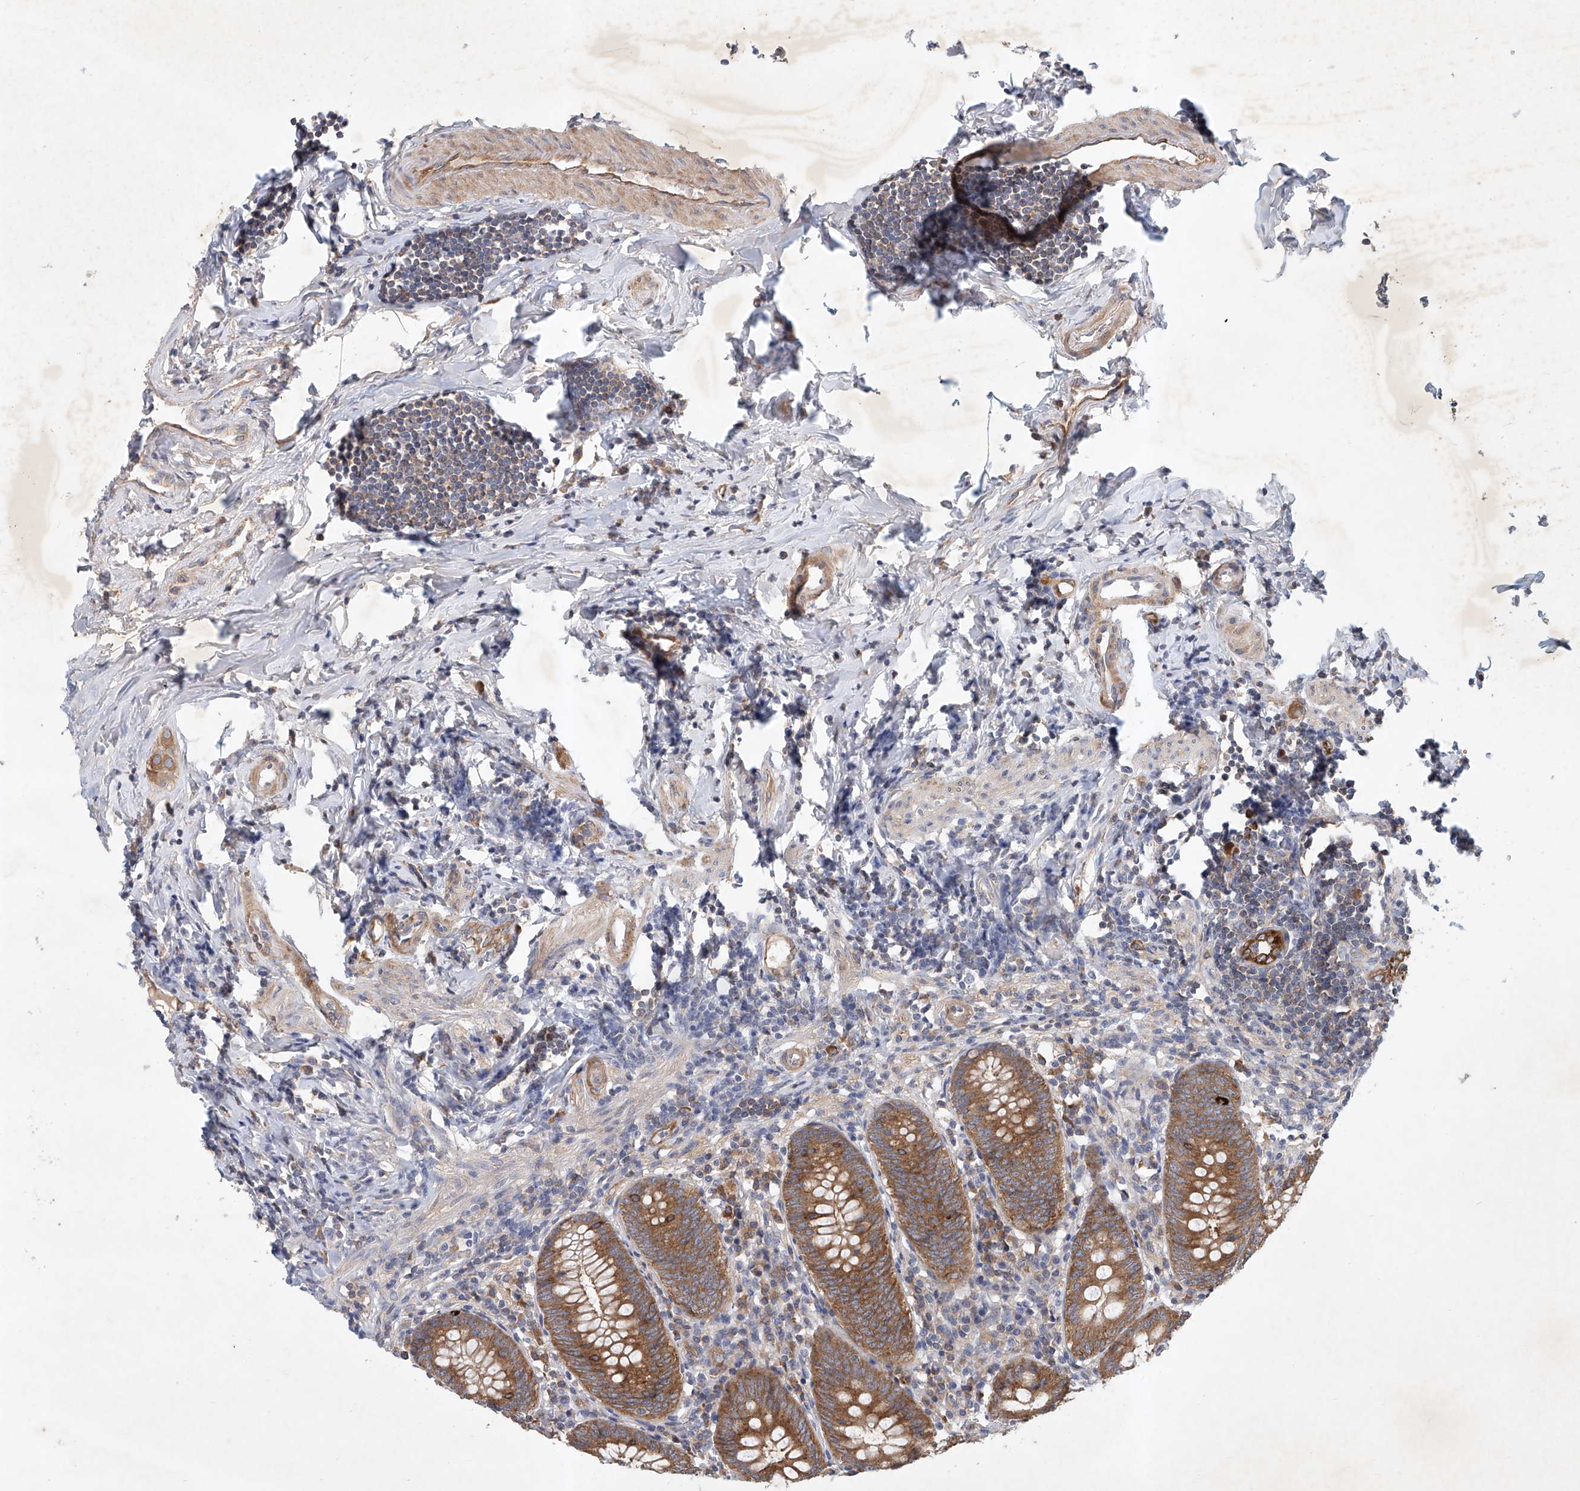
{"staining": {"intensity": "strong", "quantity": ">75%", "location": "cytoplasmic/membranous"}, "tissue": "appendix", "cell_type": "Glandular cells", "image_type": "normal", "snomed": [{"axis": "morphology", "description": "Normal tissue, NOS"}, {"axis": "topography", "description": "Appendix"}], "caption": "Immunohistochemical staining of unremarkable appendix shows strong cytoplasmic/membranous protein staining in approximately >75% of glandular cells.", "gene": "CARMIL1", "patient": {"sex": "female", "age": 54}}